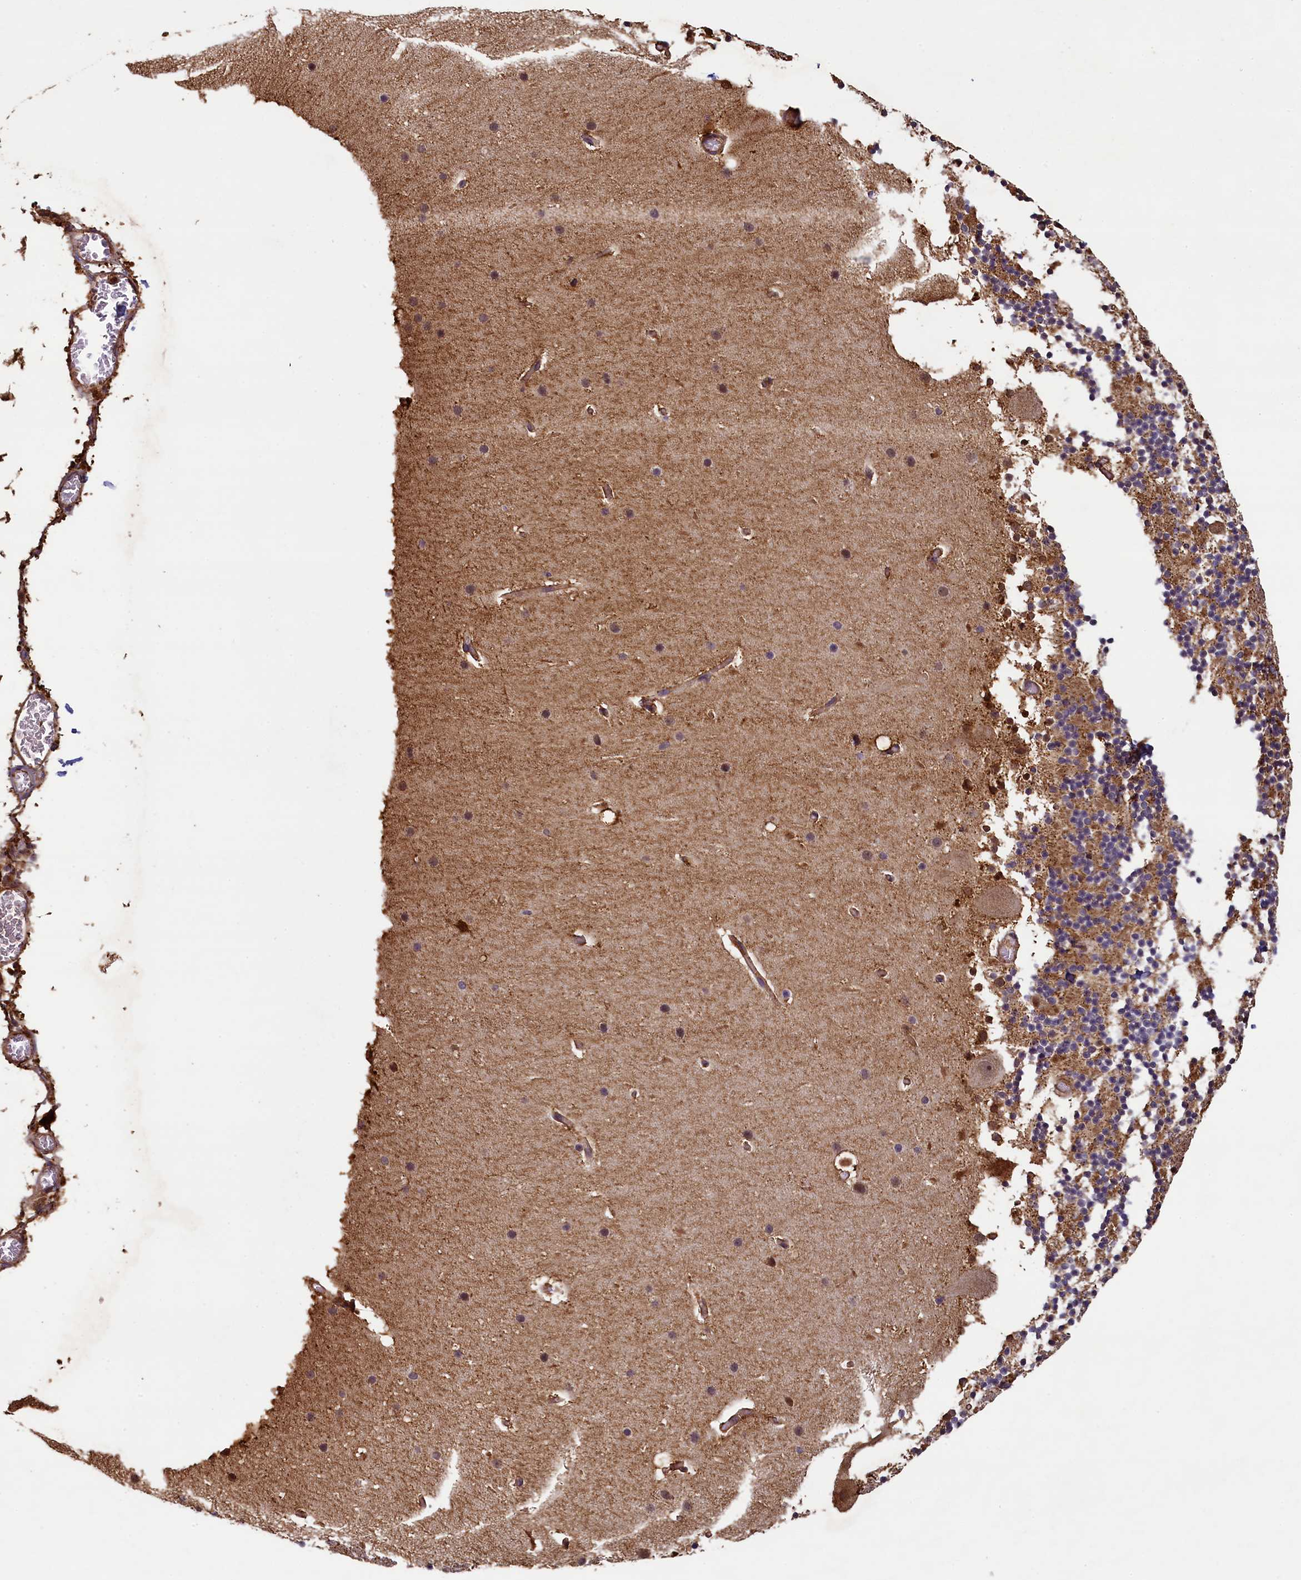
{"staining": {"intensity": "moderate", "quantity": "<25%", "location": "cytoplasmic/membranous"}, "tissue": "cerebellum", "cell_type": "Cells in granular layer", "image_type": "normal", "snomed": [{"axis": "morphology", "description": "Normal tissue, NOS"}, {"axis": "topography", "description": "Cerebellum"}], "caption": "Protein expression by immunohistochemistry (IHC) reveals moderate cytoplasmic/membranous staining in about <25% of cells in granular layer in unremarkable cerebellum.", "gene": "ACSBG1", "patient": {"sex": "male", "age": 57}}